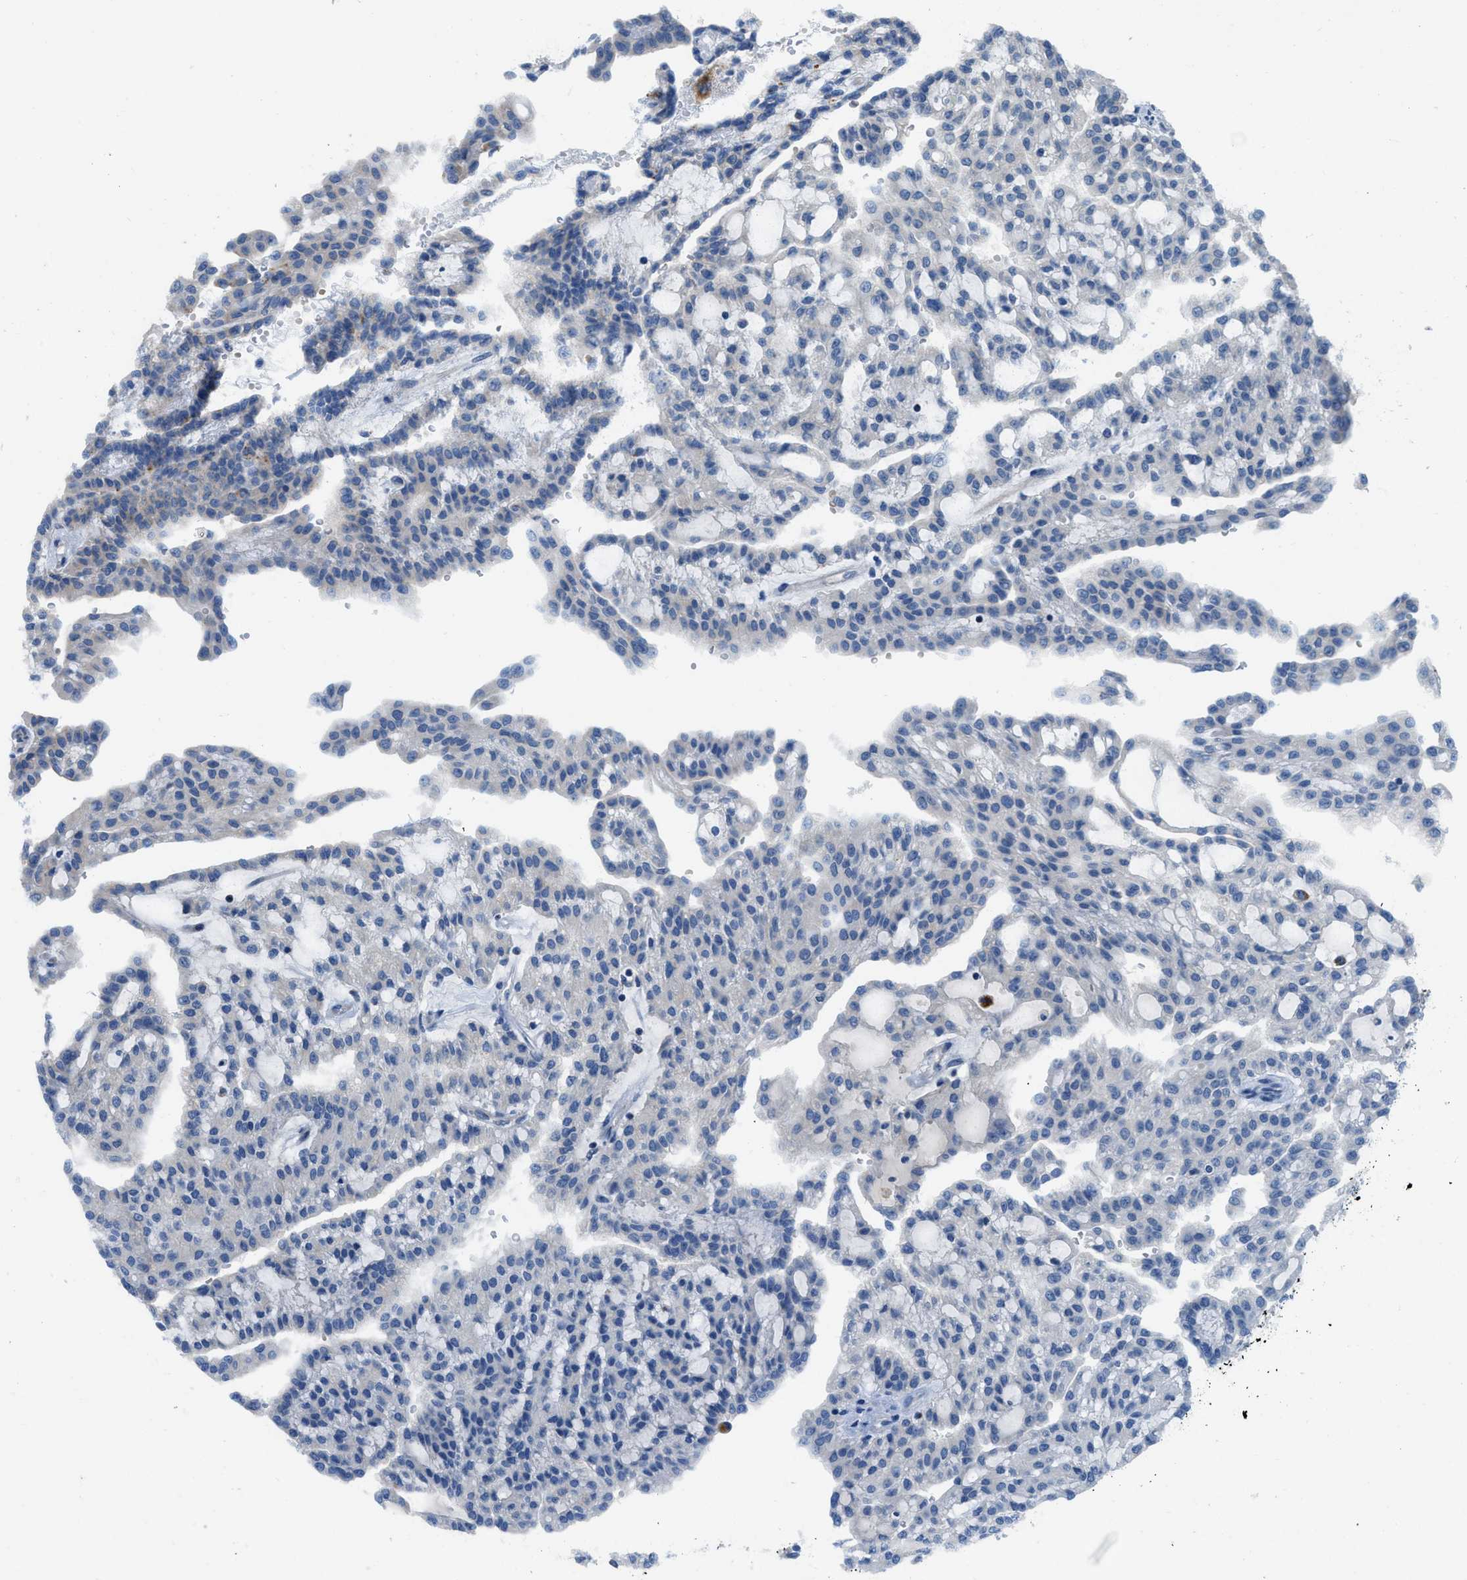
{"staining": {"intensity": "negative", "quantity": "none", "location": "none"}, "tissue": "renal cancer", "cell_type": "Tumor cells", "image_type": "cancer", "snomed": [{"axis": "morphology", "description": "Adenocarcinoma, NOS"}, {"axis": "topography", "description": "Kidney"}], "caption": "Histopathology image shows no significant protein positivity in tumor cells of adenocarcinoma (renal).", "gene": "TMEM248", "patient": {"sex": "male", "age": 63}}